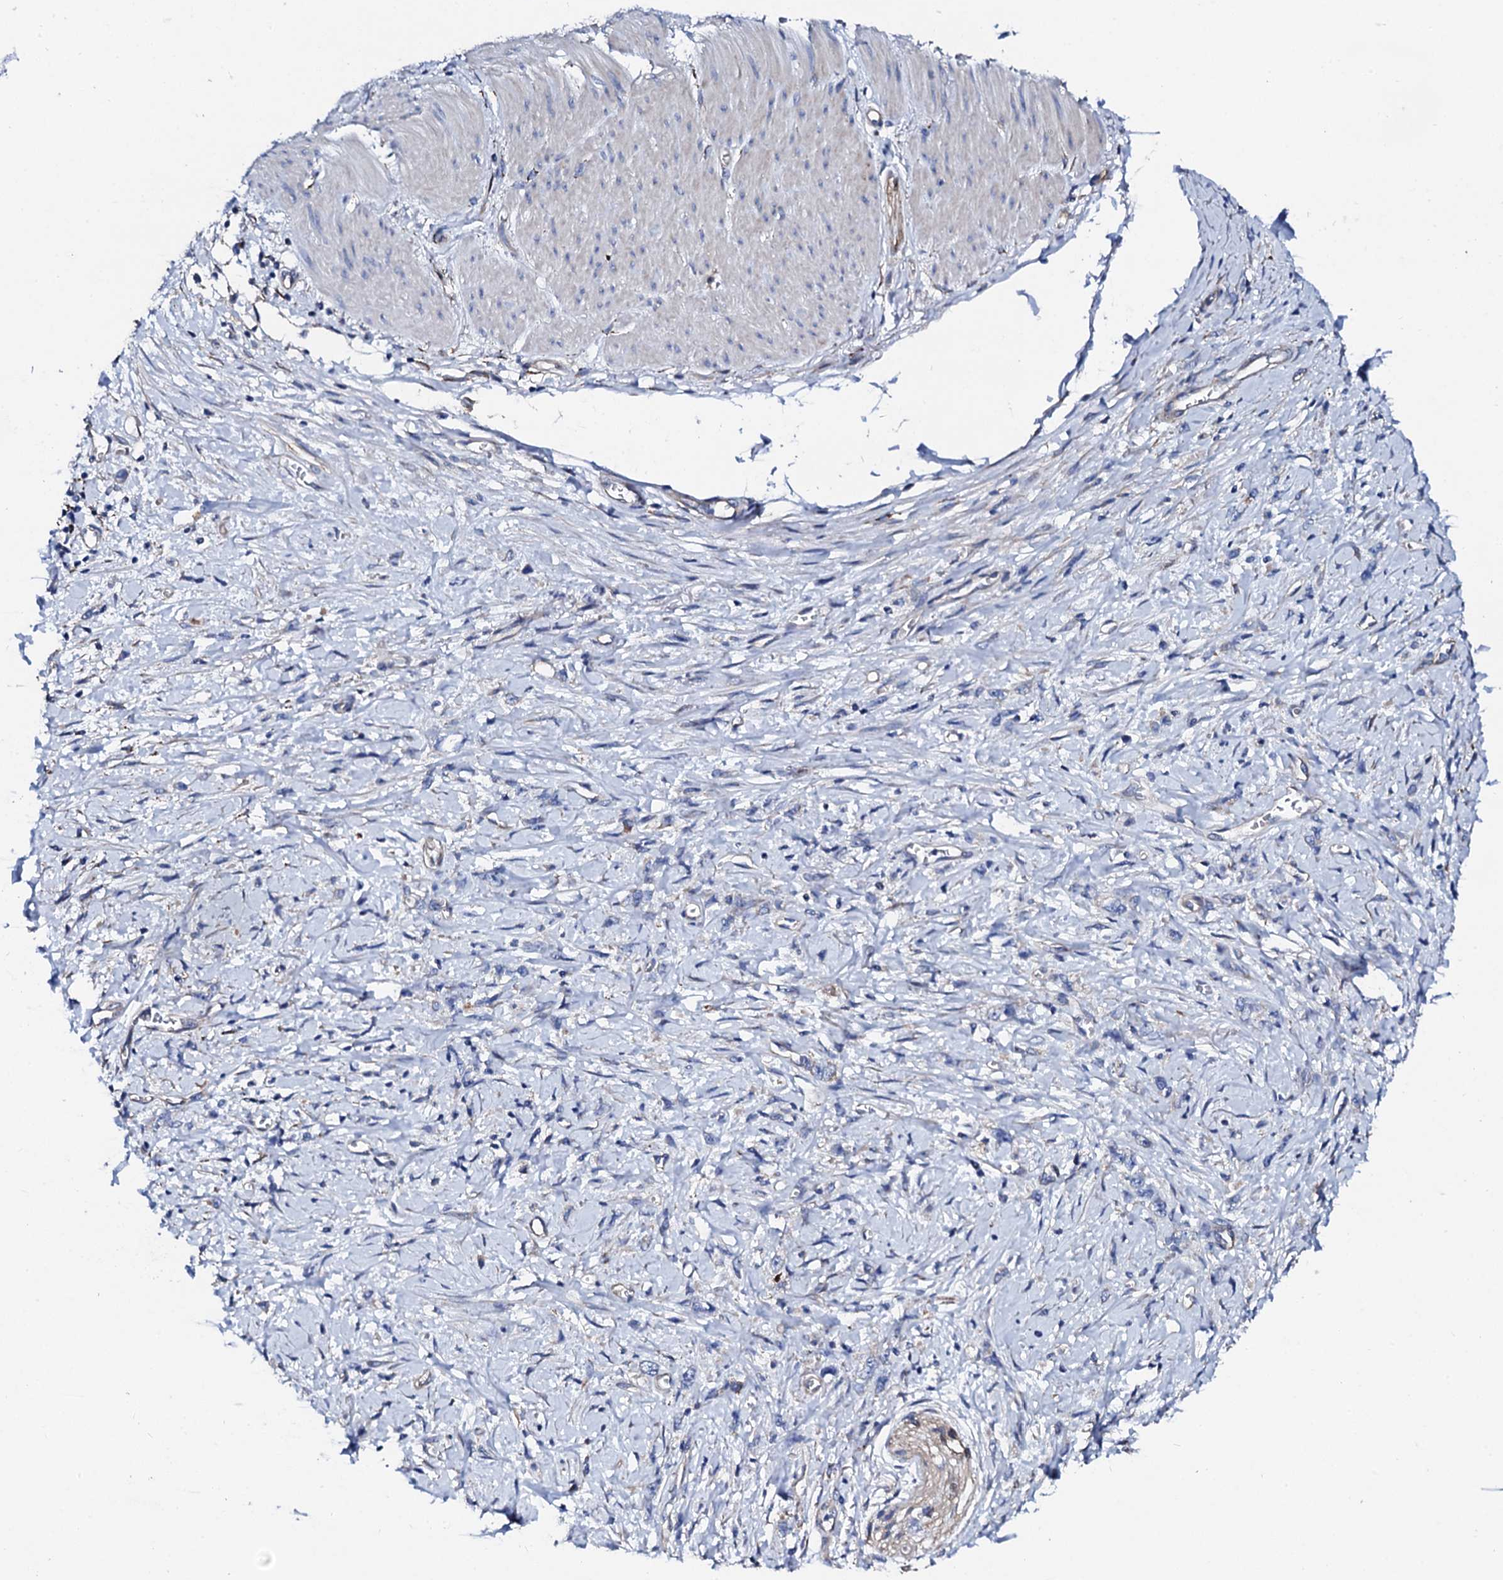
{"staining": {"intensity": "negative", "quantity": "none", "location": "none"}, "tissue": "stomach cancer", "cell_type": "Tumor cells", "image_type": "cancer", "snomed": [{"axis": "morphology", "description": "Adenocarcinoma, NOS"}, {"axis": "topography", "description": "Stomach"}], "caption": "A histopathology image of stomach cancer (adenocarcinoma) stained for a protein displays no brown staining in tumor cells.", "gene": "KLHL32", "patient": {"sex": "female", "age": 76}}